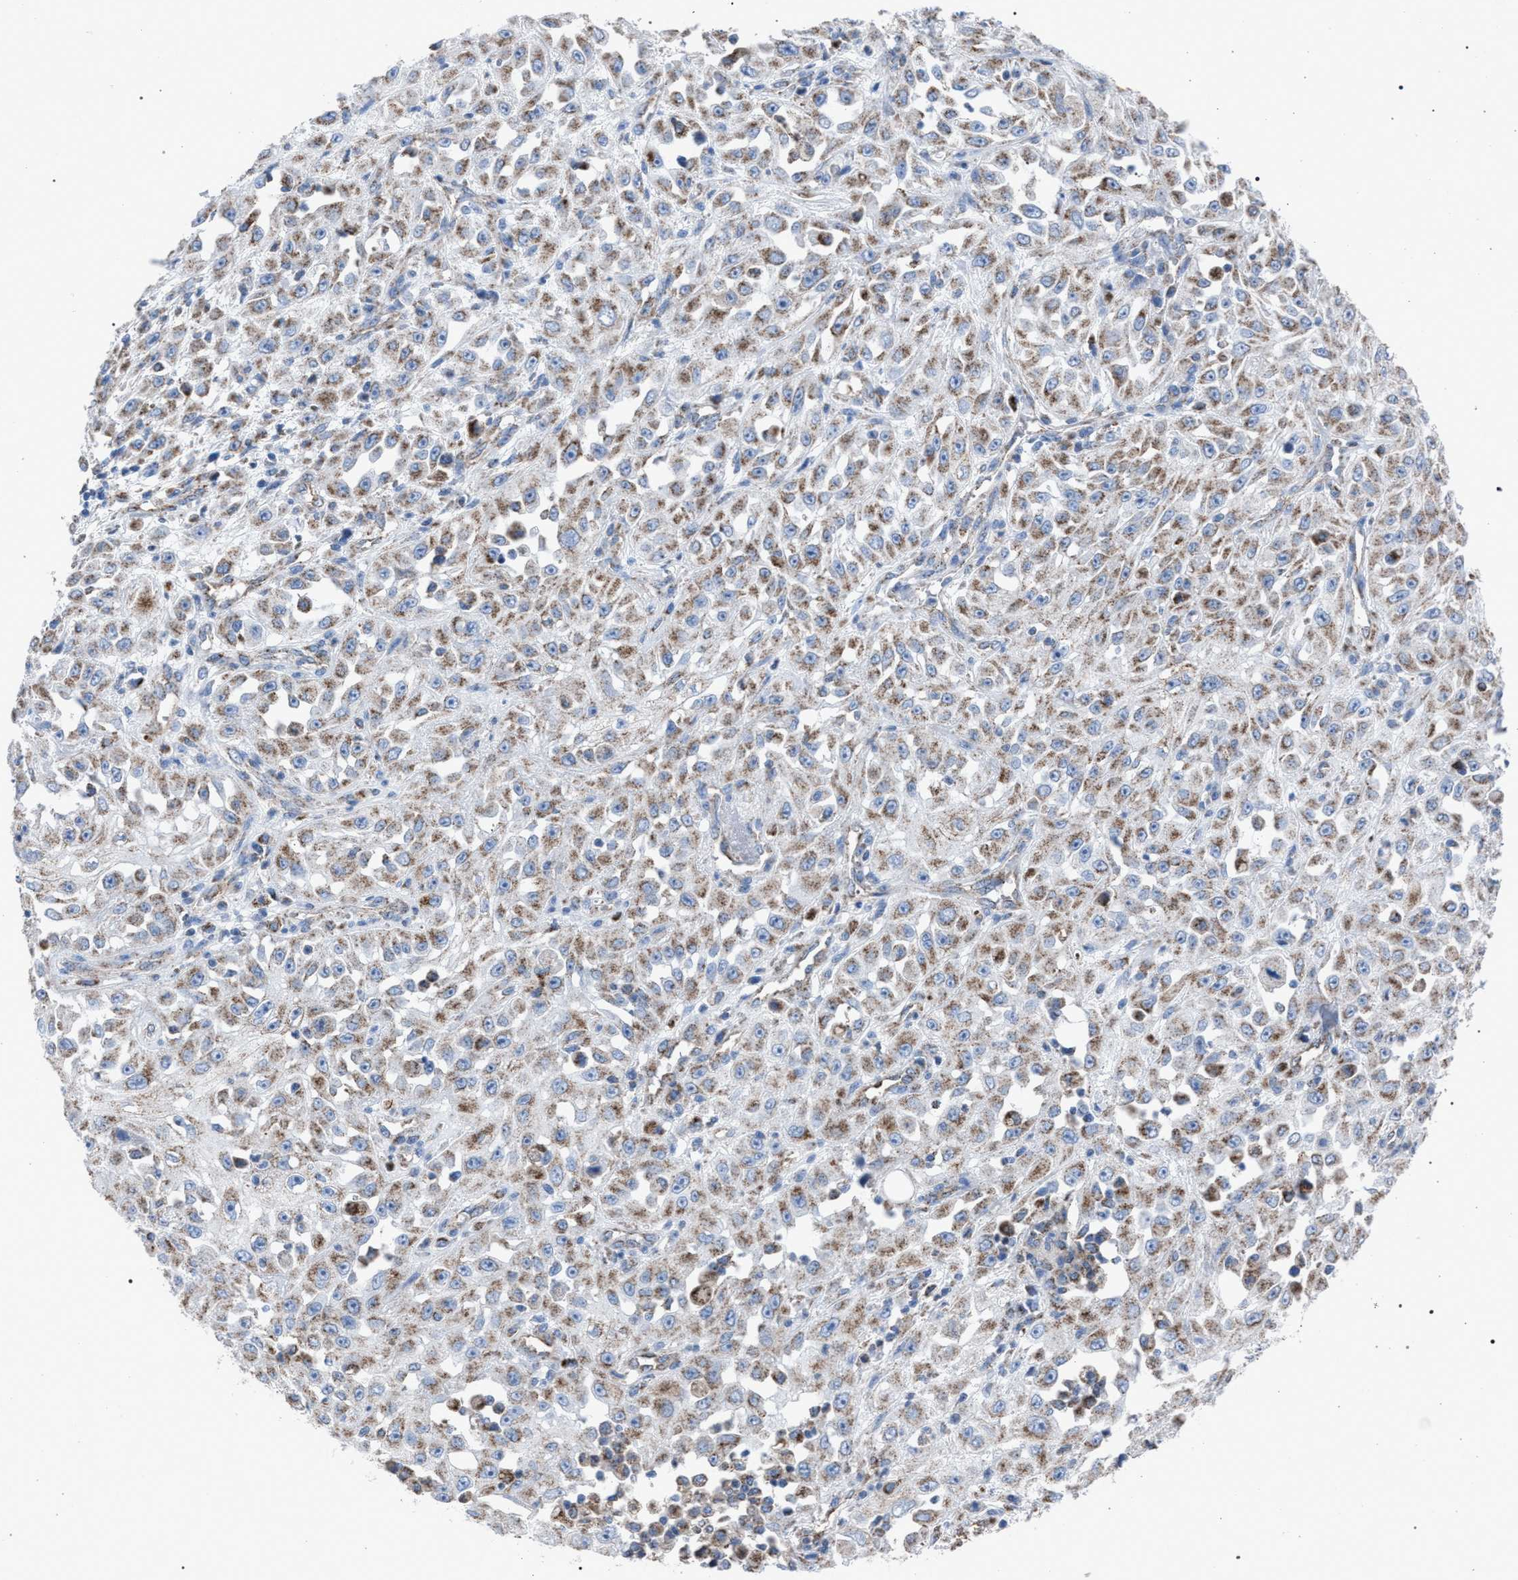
{"staining": {"intensity": "weak", "quantity": ">75%", "location": "cytoplasmic/membranous"}, "tissue": "skin cancer", "cell_type": "Tumor cells", "image_type": "cancer", "snomed": [{"axis": "morphology", "description": "Squamous cell carcinoma, NOS"}, {"axis": "morphology", "description": "Squamous cell carcinoma, metastatic, NOS"}, {"axis": "topography", "description": "Skin"}, {"axis": "topography", "description": "Lymph node"}], "caption": "Approximately >75% of tumor cells in human skin cancer exhibit weak cytoplasmic/membranous protein expression as visualized by brown immunohistochemical staining.", "gene": "HSD17B4", "patient": {"sex": "male", "age": 75}}